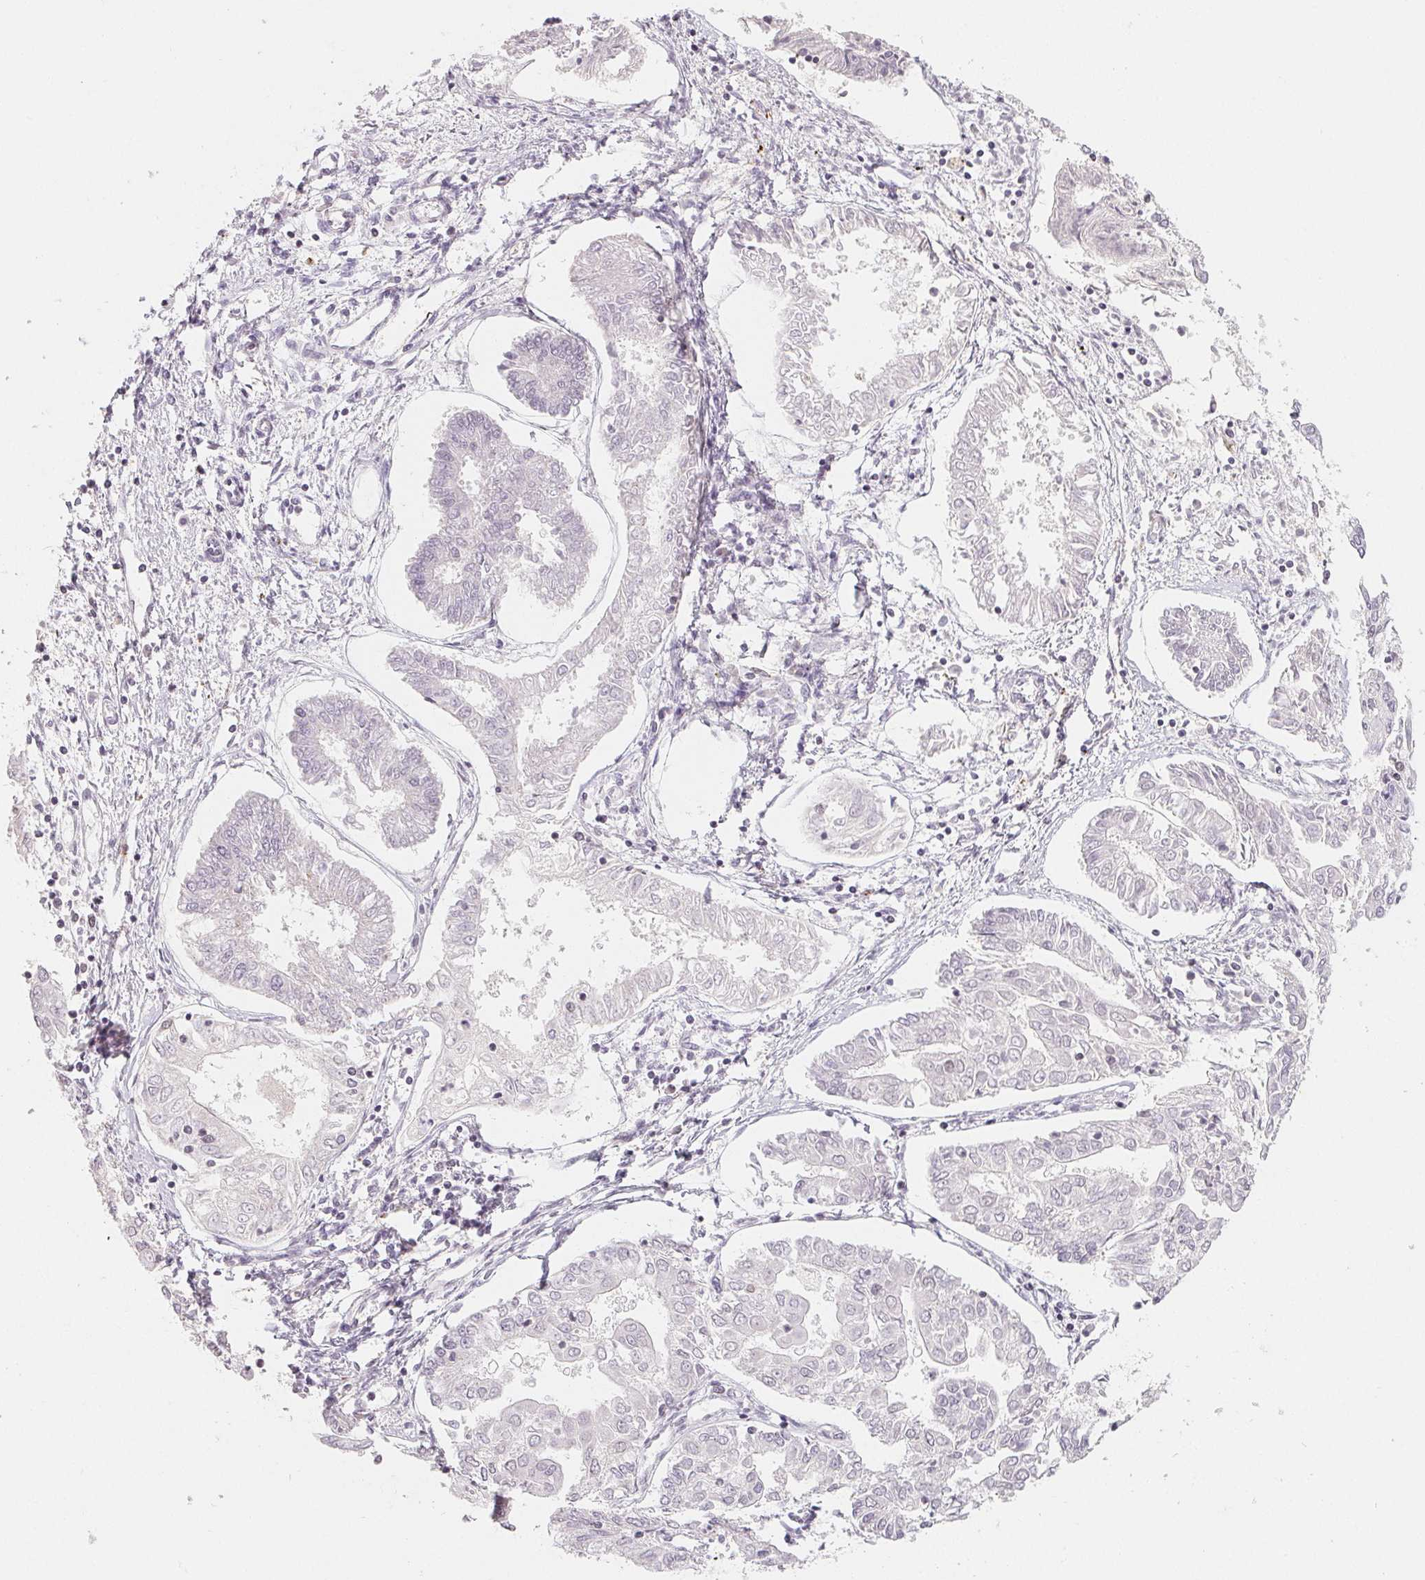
{"staining": {"intensity": "negative", "quantity": "none", "location": "none"}, "tissue": "endometrial cancer", "cell_type": "Tumor cells", "image_type": "cancer", "snomed": [{"axis": "morphology", "description": "Adenocarcinoma, NOS"}, {"axis": "topography", "description": "Endometrium"}], "caption": "DAB immunohistochemical staining of human endometrial cancer (adenocarcinoma) displays no significant expression in tumor cells.", "gene": "NXF3", "patient": {"sex": "female", "age": 68}}